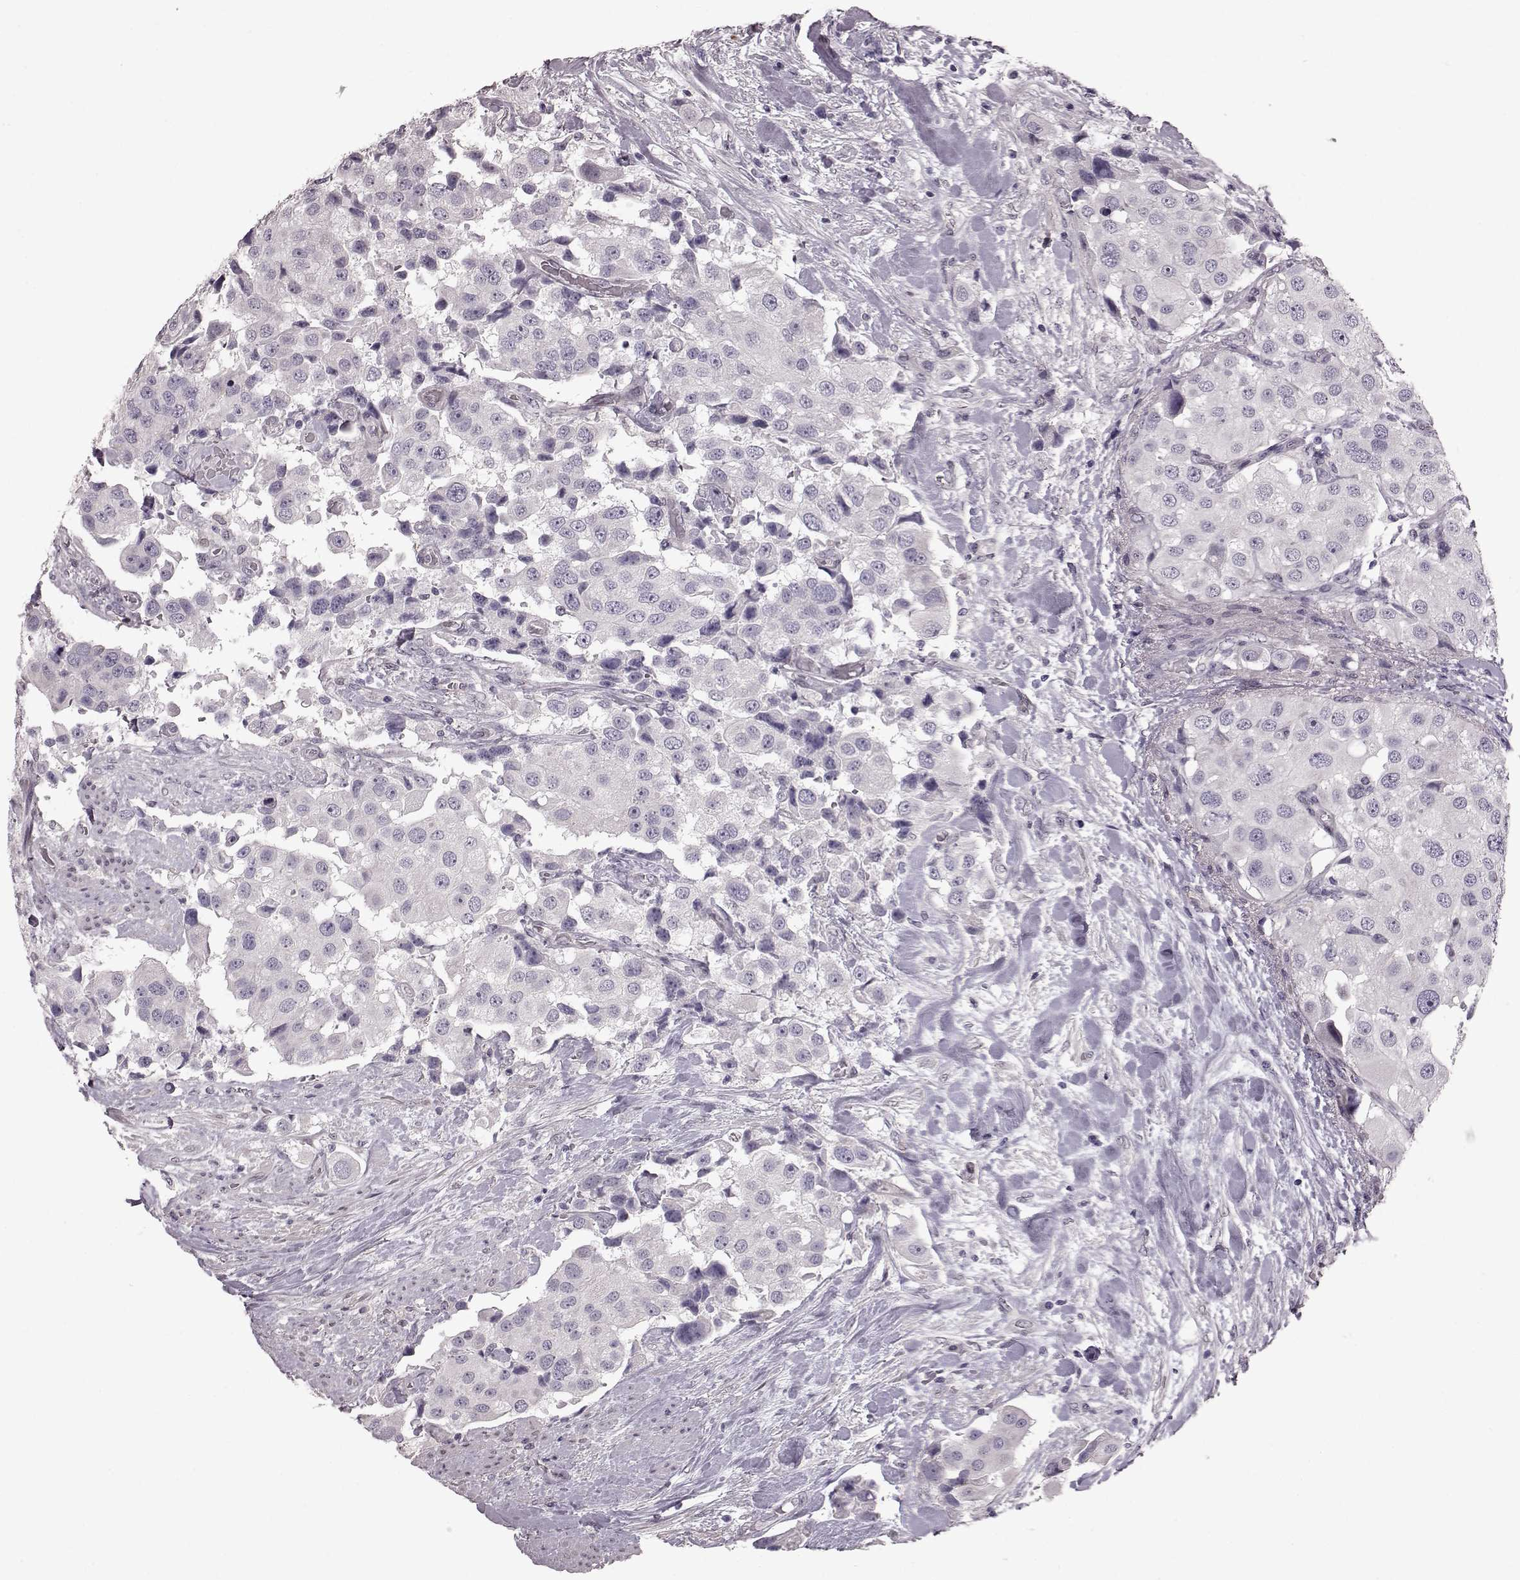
{"staining": {"intensity": "negative", "quantity": "none", "location": "none"}, "tissue": "urothelial cancer", "cell_type": "Tumor cells", "image_type": "cancer", "snomed": [{"axis": "morphology", "description": "Urothelial carcinoma, High grade"}, {"axis": "topography", "description": "Urinary bladder"}], "caption": "High power microscopy image of an IHC micrograph of urothelial cancer, revealing no significant positivity in tumor cells. Nuclei are stained in blue.", "gene": "TCHHL1", "patient": {"sex": "female", "age": 64}}